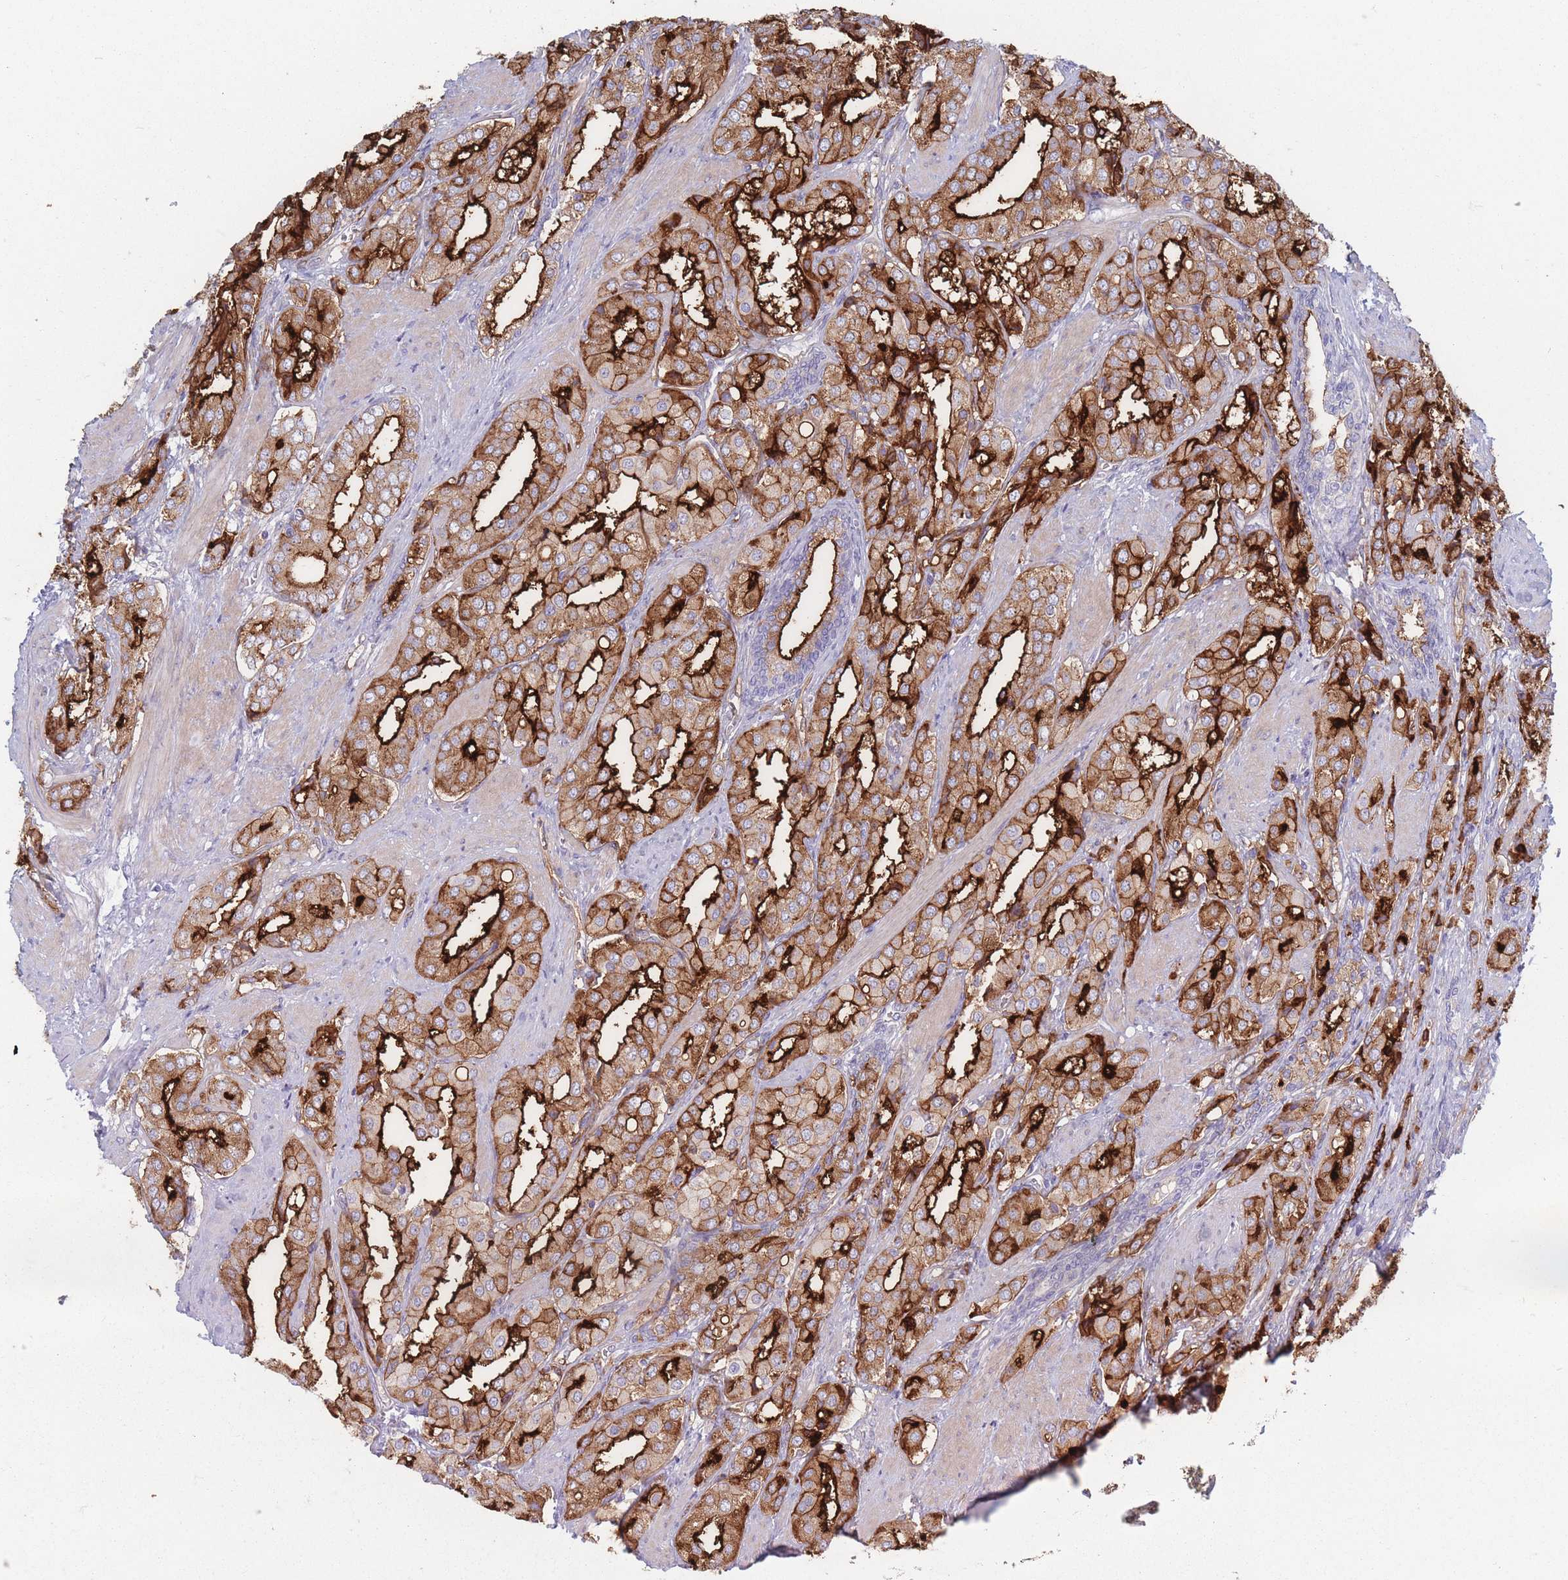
{"staining": {"intensity": "strong", "quantity": ">75%", "location": "cytoplasmic/membranous"}, "tissue": "prostate cancer", "cell_type": "Tumor cells", "image_type": "cancer", "snomed": [{"axis": "morphology", "description": "Adenocarcinoma, High grade"}, {"axis": "topography", "description": "Prostate"}], "caption": "Adenocarcinoma (high-grade) (prostate) tissue shows strong cytoplasmic/membranous expression in approximately >75% of tumor cells, visualized by immunohistochemistry.", "gene": "PLPP1", "patient": {"sex": "male", "age": 71}}